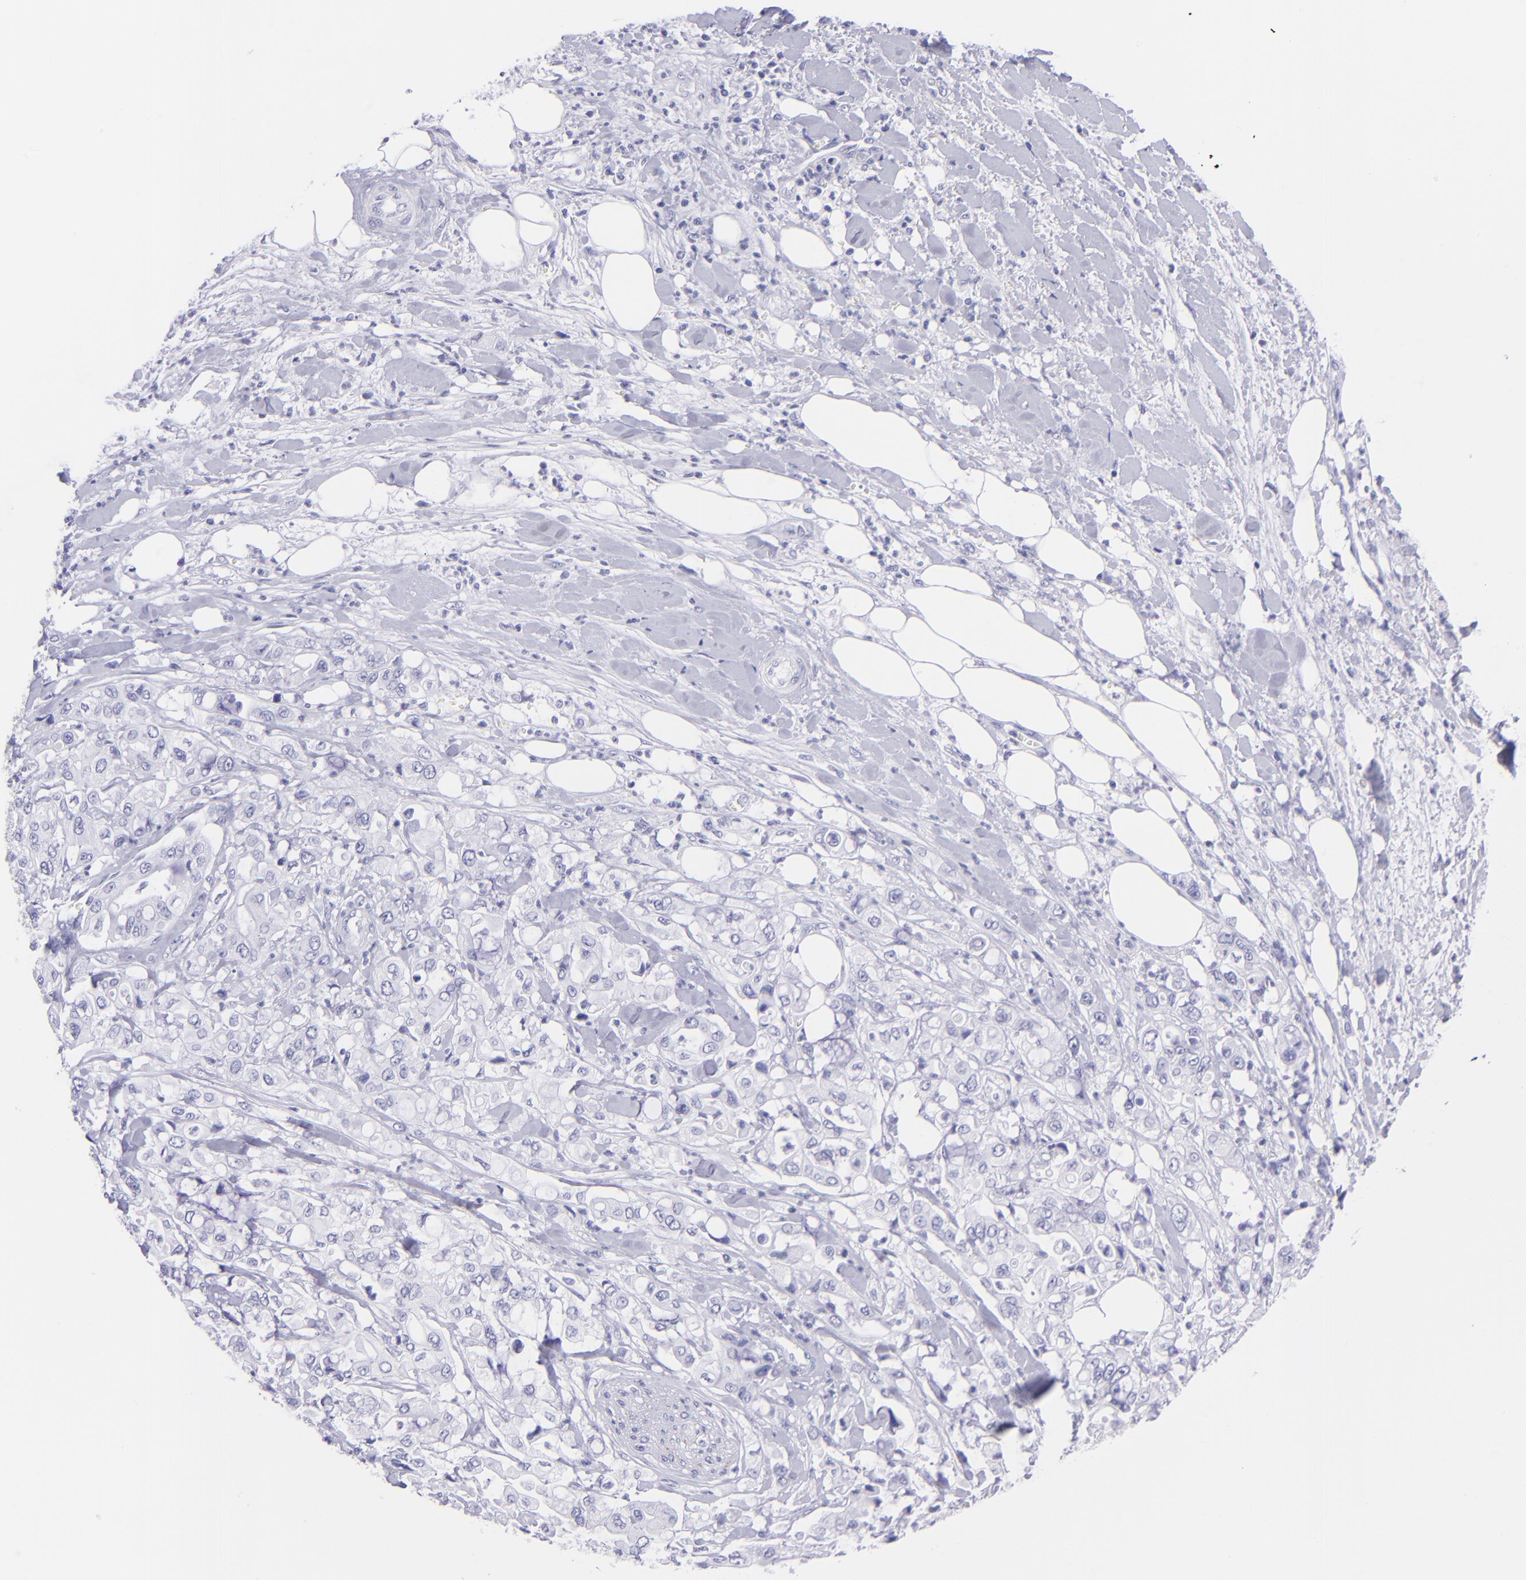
{"staining": {"intensity": "negative", "quantity": "none", "location": "none"}, "tissue": "pancreatic cancer", "cell_type": "Tumor cells", "image_type": "cancer", "snomed": [{"axis": "morphology", "description": "Adenocarcinoma, NOS"}, {"axis": "topography", "description": "Pancreas"}], "caption": "Tumor cells show no significant expression in adenocarcinoma (pancreatic).", "gene": "CNP", "patient": {"sex": "male", "age": 70}}